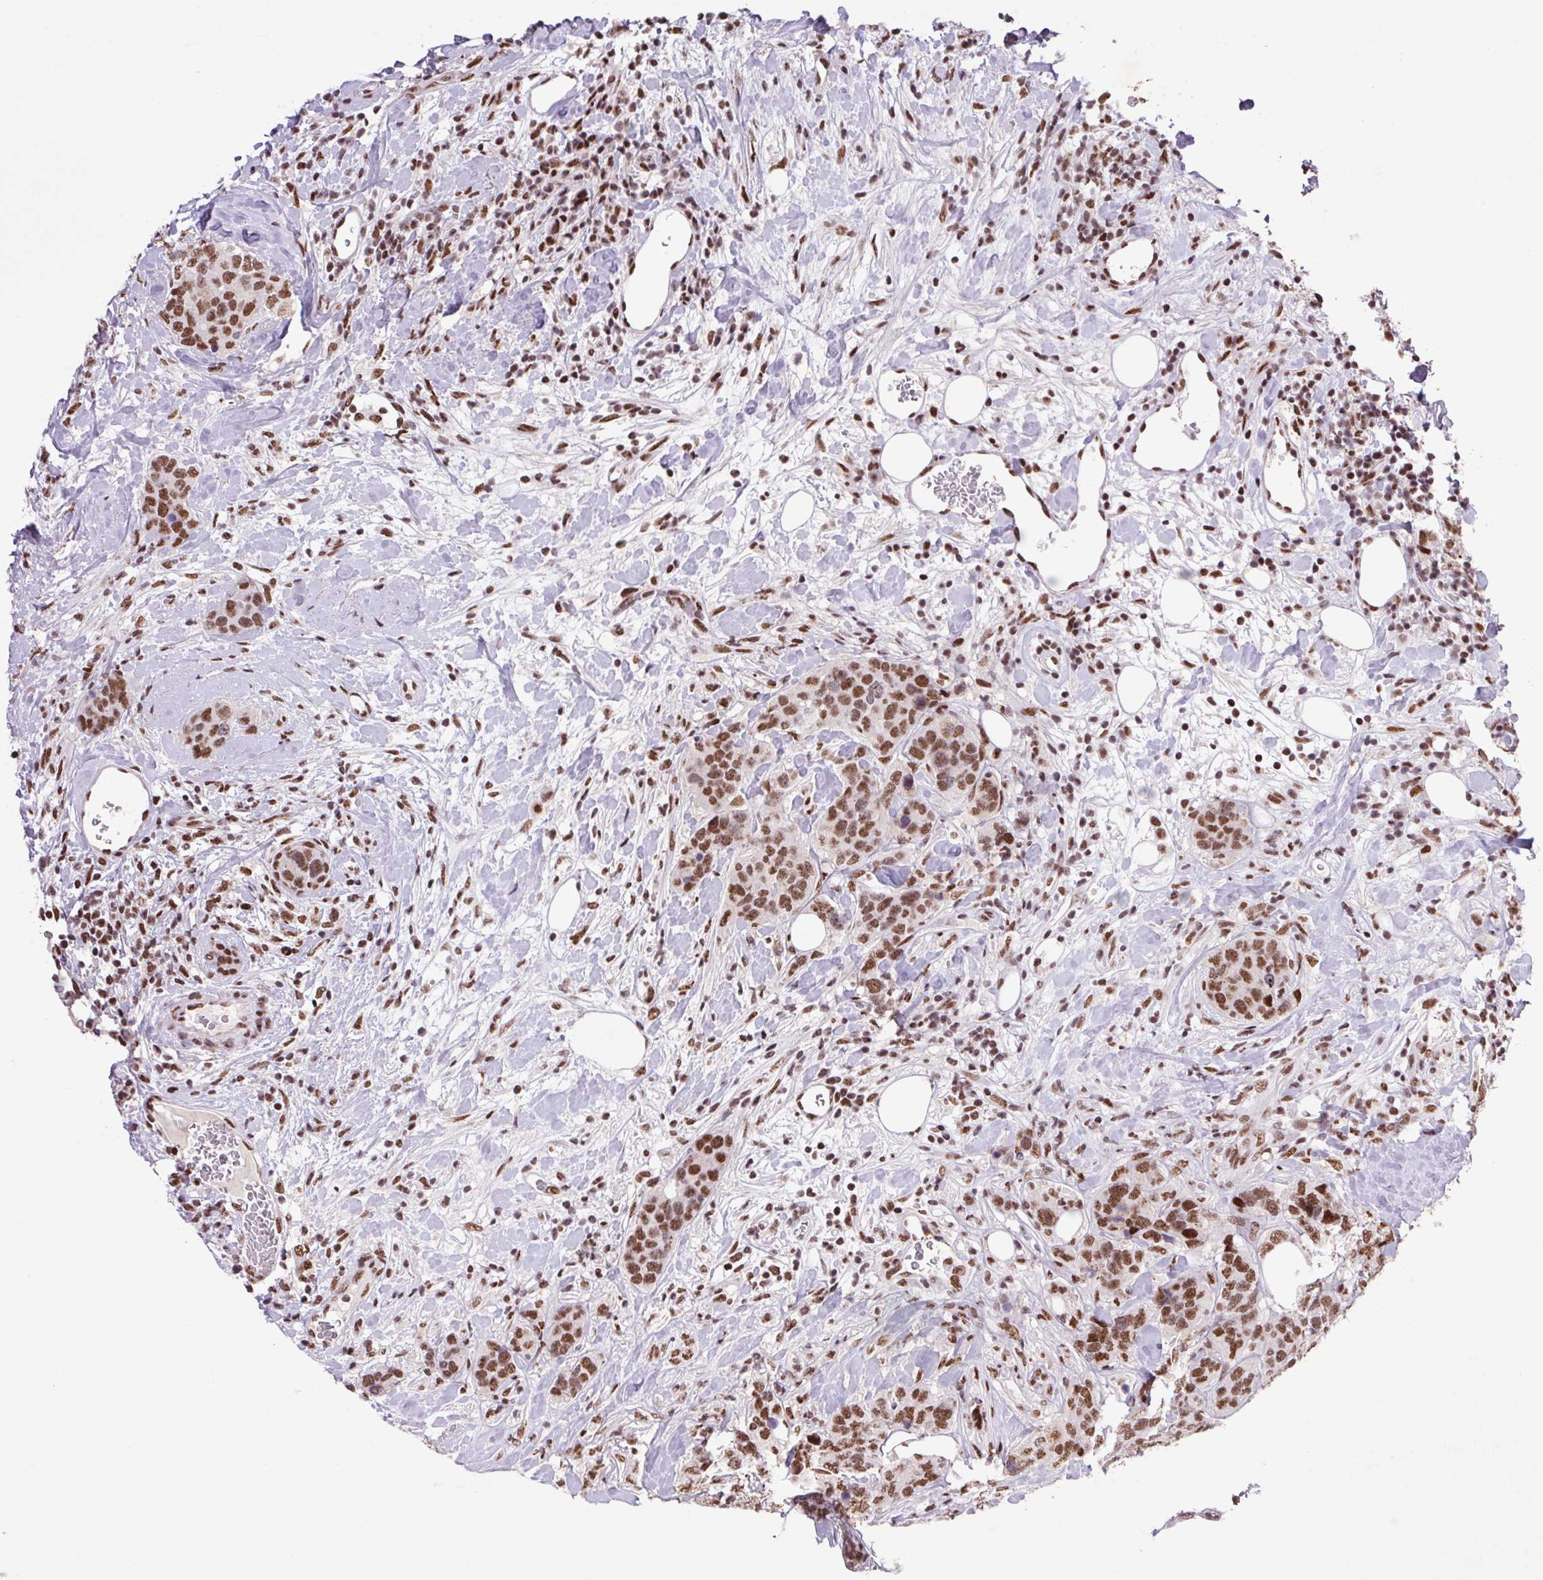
{"staining": {"intensity": "strong", "quantity": ">75%", "location": "nuclear"}, "tissue": "breast cancer", "cell_type": "Tumor cells", "image_type": "cancer", "snomed": [{"axis": "morphology", "description": "Lobular carcinoma"}, {"axis": "topography", "description": "Breast"}], "caption": "Breast lobular carcinoma was stained to show a protein in brown. There is high levels of strong nuclear staining in approximately >75% of tumor cells. The staining was performed using DAB, with brown indicating positive protein expression. Nuclei are stained blue with hematoxylin.", "gene": "LDLRAD4", "patient": {"sex": "female", "age": 59}}